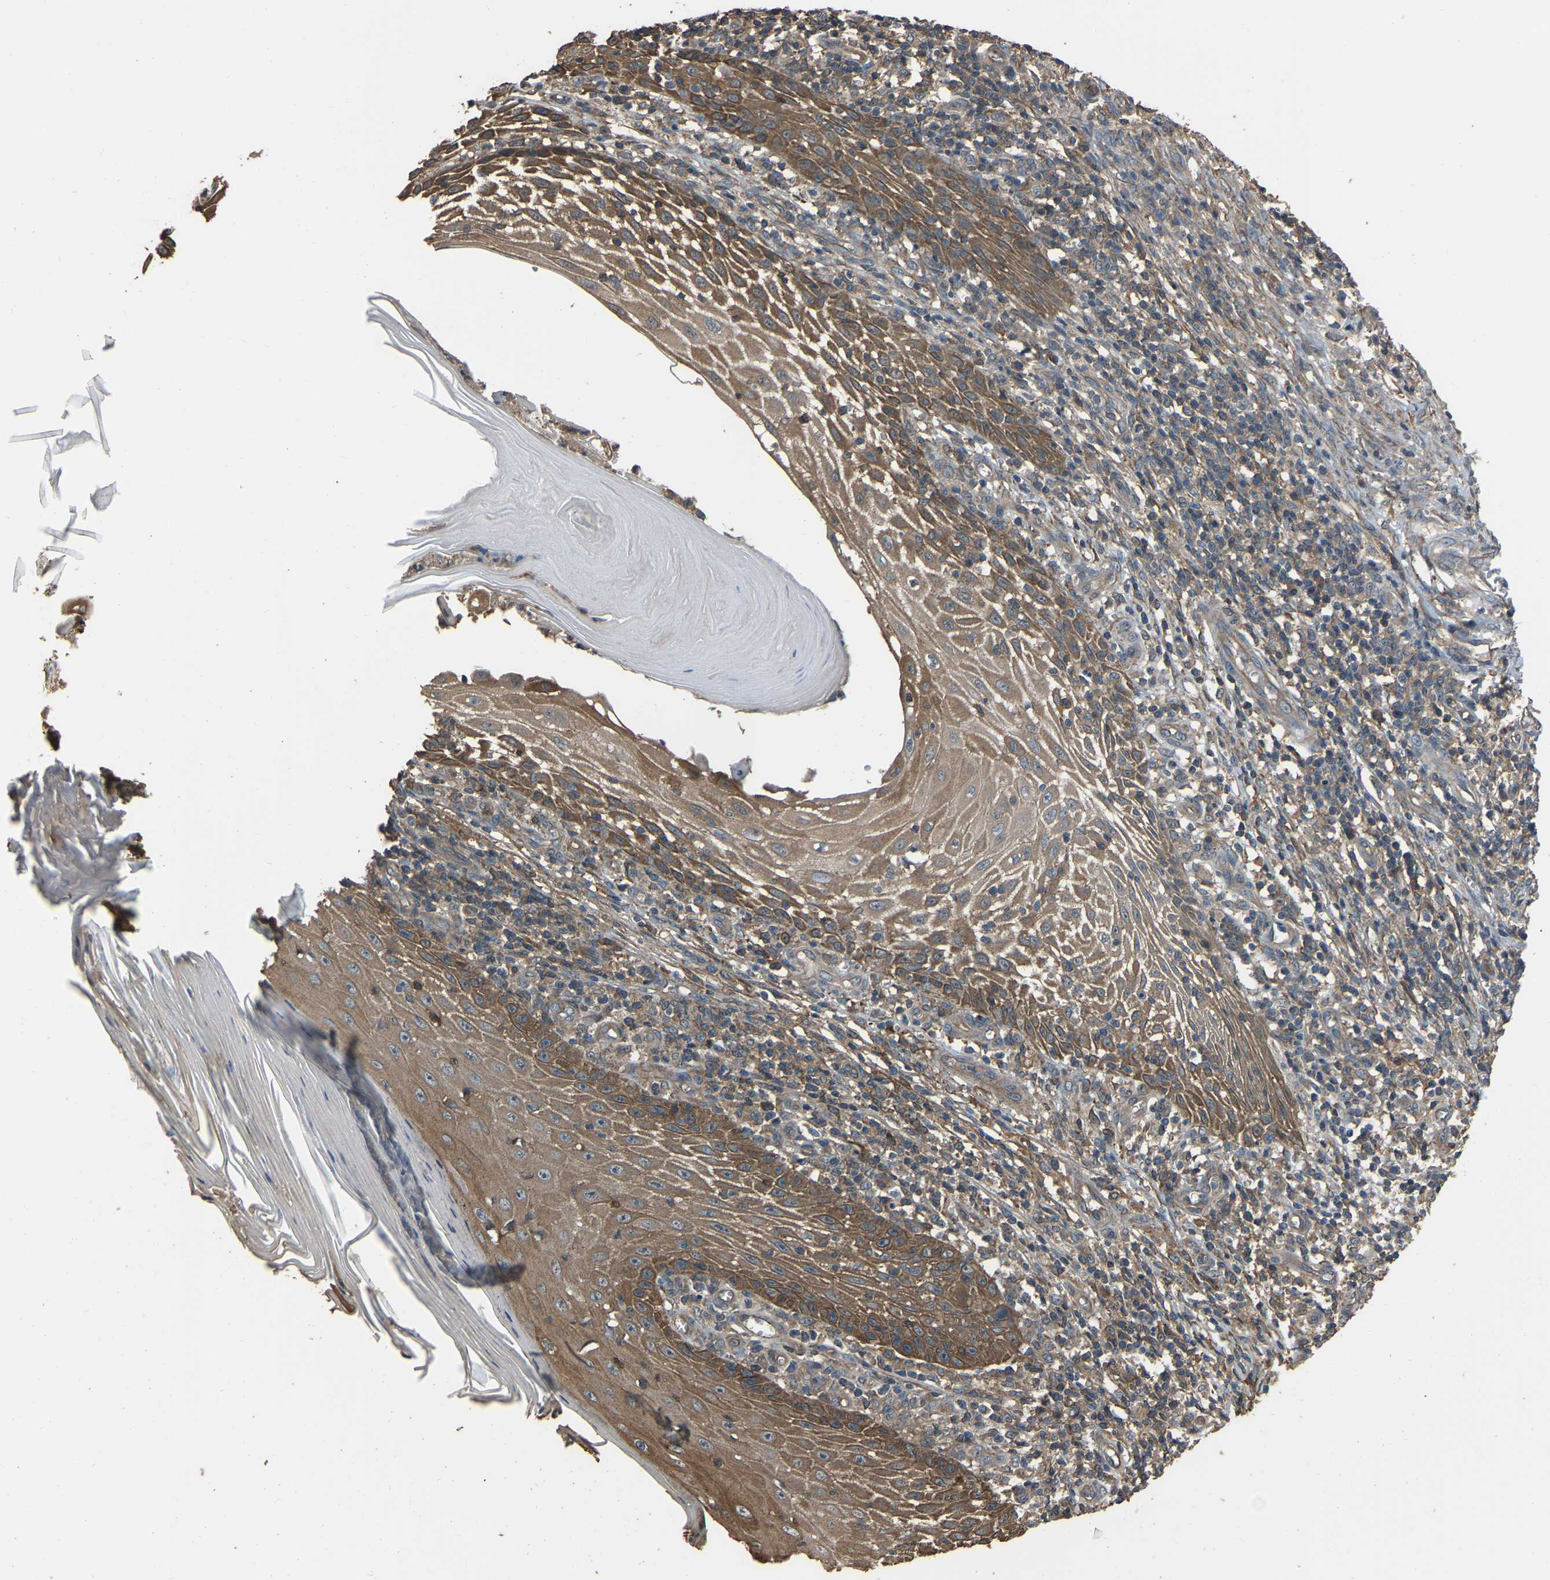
{"staining": {"intensity": "moderate", "quantity": ">75%", "location": "cytoplasmic/membranous"}, "tissue": "skin cancer", "cell_type": "Tumor cells", "image_type": "cancer", "snomed": [{"axis": "morphology", "description": "Squamous cell carcinoma, NOS"}, {"axis": "topography", "description": "Skin"}], "caption": "Immunohistochemical staining of human skin cancer (squamous cell carcinoma) demonstrates medium levels of moderate cytoplasmic/membranous protein staining in about >75% of tumor cells.", "gene": "SLC4A2", "patient": {"sex": "female", "age": 73}}